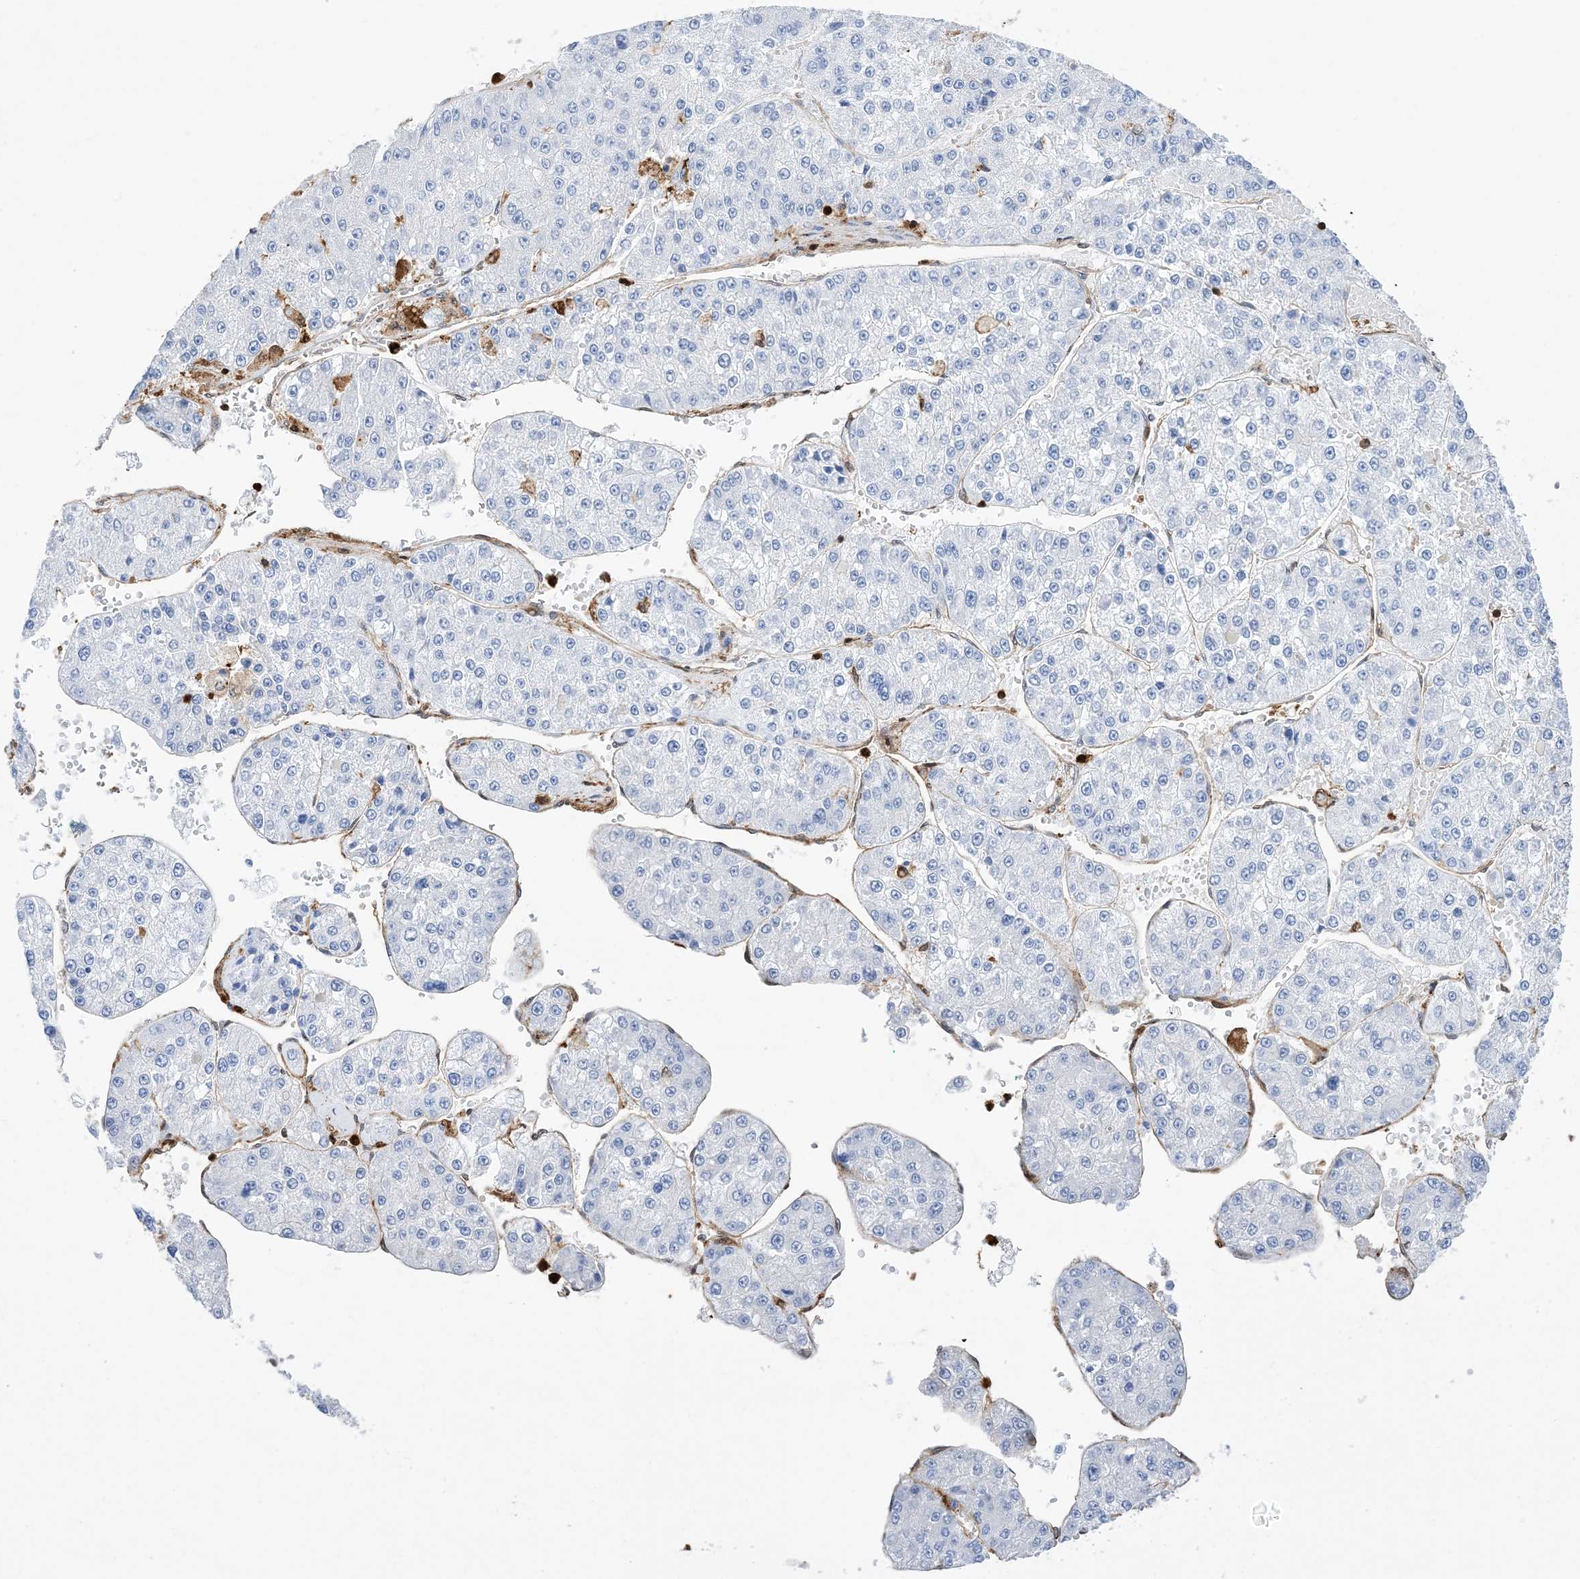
{"staining": {"intensity": "negative", "quantity": "none", "location": "none"}, "tissue": "liver cancer", "cell_type": "Tumor cells", "image_type": "cancer", "snomed": [{"axis": "morphology", "description": "Carcinoma, Hepatocellular, NOS"}, {"axis": "topography", "description": "Liver"}], "caption": "Immunohistochemistry (IHC) micrograph of neoplastic tissue: hepatocellular carcinoma (liver) stained with DAB displays no significant protein staining in tumor cells.", "gene": "ANXA1", "patient": {"sex": "female", "age": 73}}